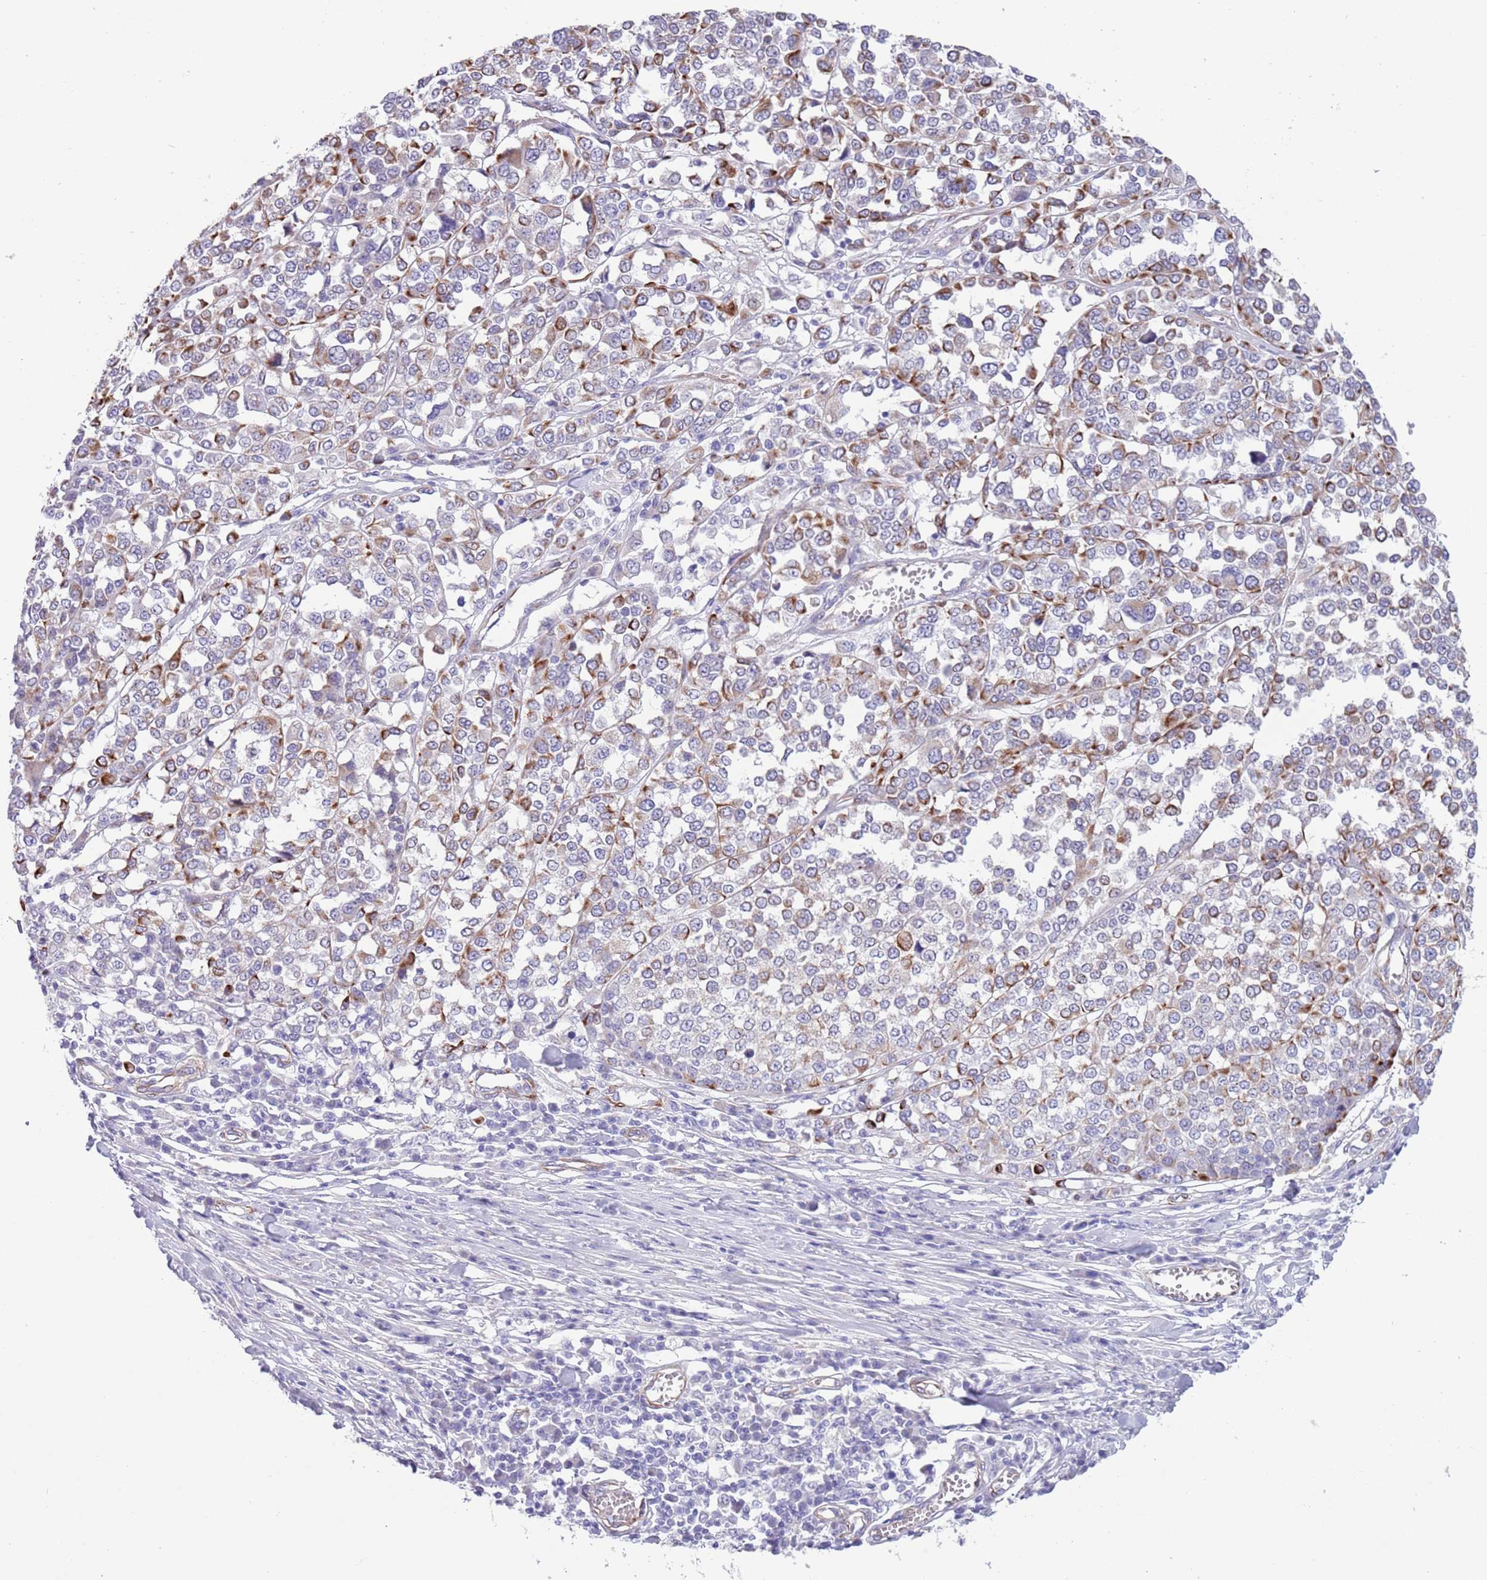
{"staining": {"intensity": "moderate", "quantity": "25%-75%", "location": "cytoplasmic/membranous"}, "tissue": "melanoma", "cell_type": "Tumor cells", "image_type": "cancer", "snomed": [{"axis": "morphology", "description": "Malignant melanoma, Metastatic site"}, {"axis": "topography", "description": "Lymph node"}], "caption": "About 25%-75% of tumor cells in malignant melanoma (metastatic site) reveal moderate cytoplasmic/membranous protein positivity as visualized by brown immunohistochemical staining.", "gene": "TSGA13", "patient": {"sex": "male", "age": 44}}